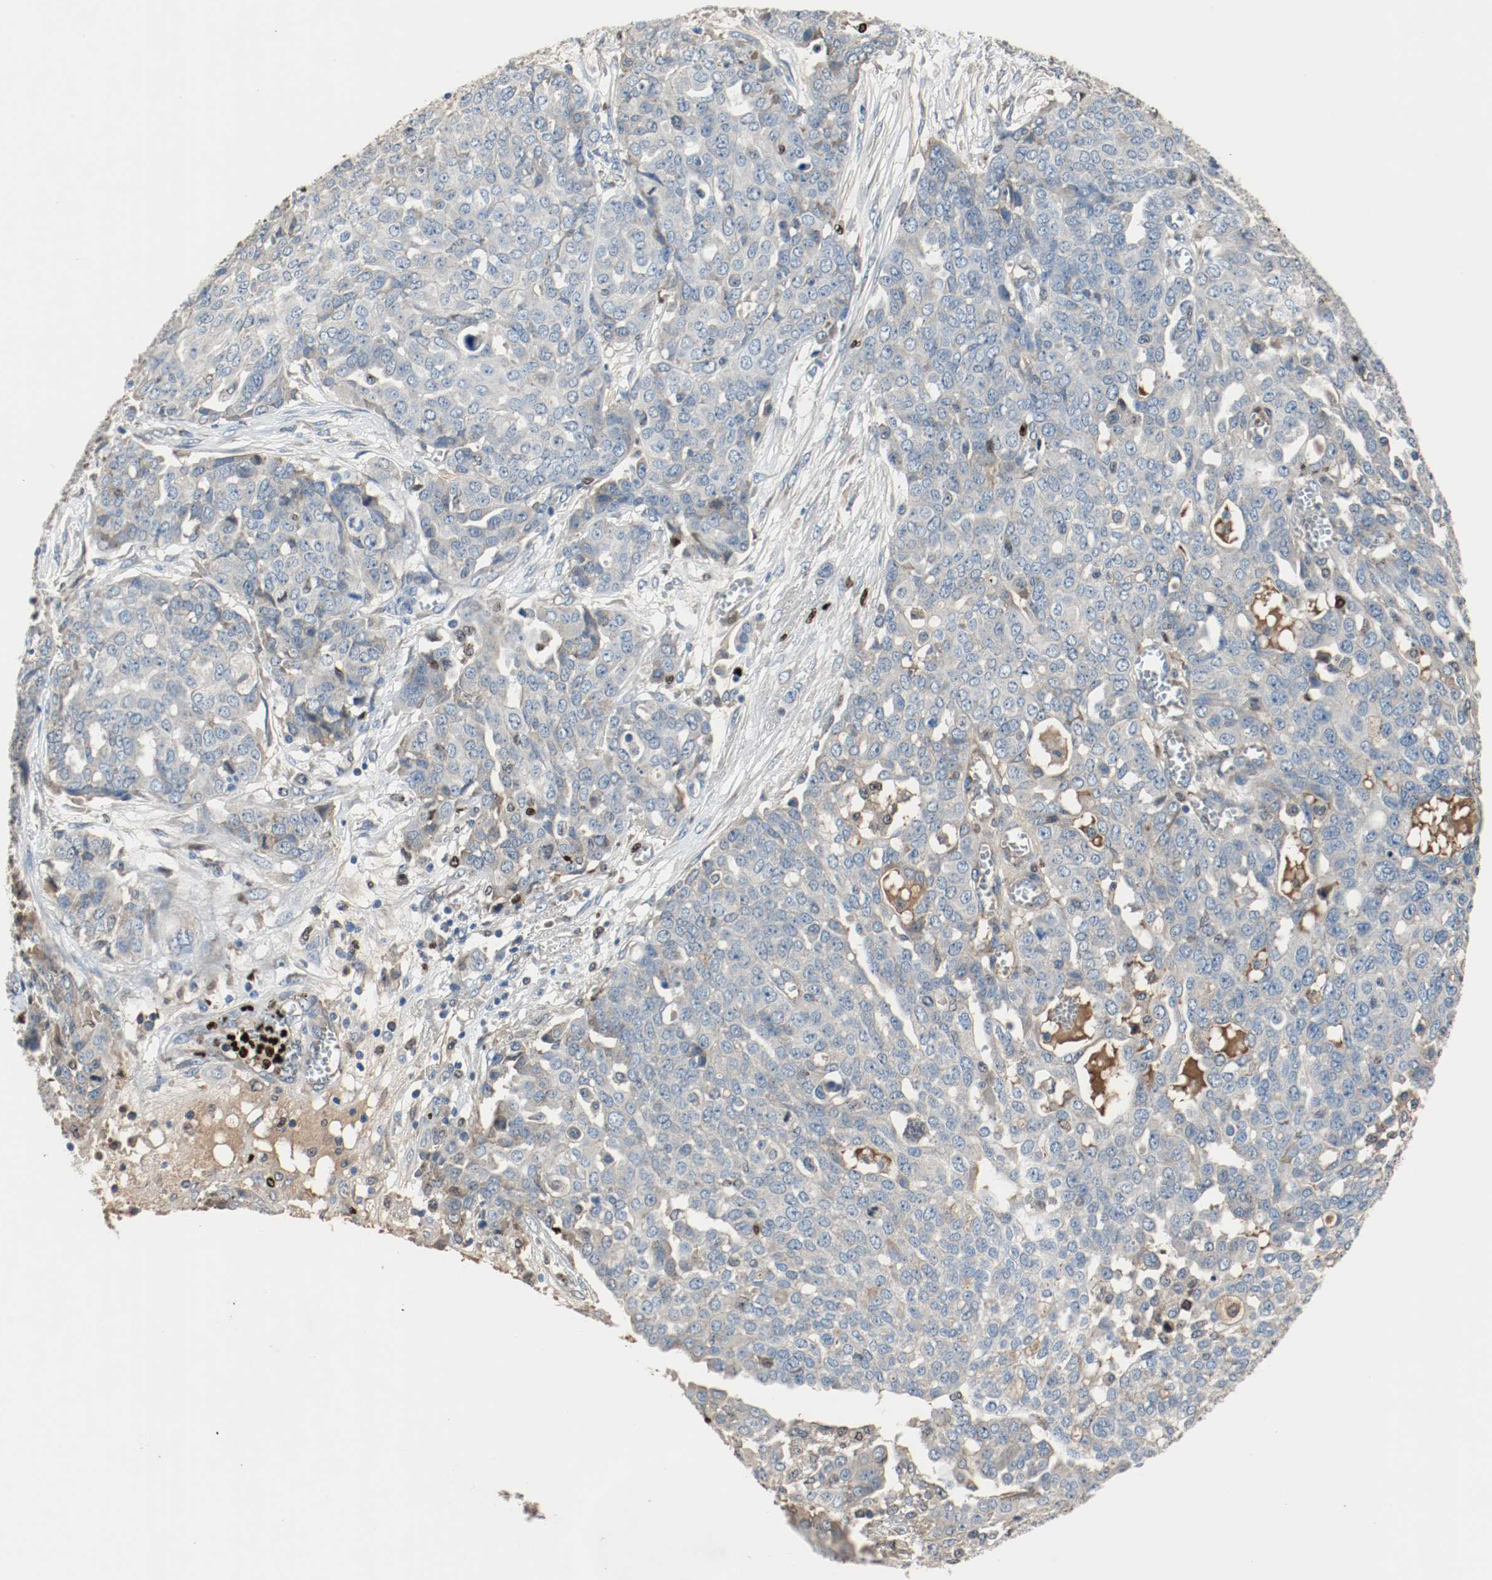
{"staining": {"intensity": "negative", "quantity": "none", "location": "none"}, "tissue": "ovarian cancer", "cell_type": "Tumor cells", "image_type": "cancer", "snomed": [{"axis": "morphology", "description": "Cystadenocarcinoma, serous, NOS"}, {"axis": "topography", "description": "Soft tissue"}, {"axis": "topography", "description": "Ovary"}], "caption": "Immunohistochemical staining of serous cystadenocarcinoma (ovarian) exhibits no significant positivity in tumor cells.", "gene": "BLK", "patient": {"sex": "female", "age": 57}}